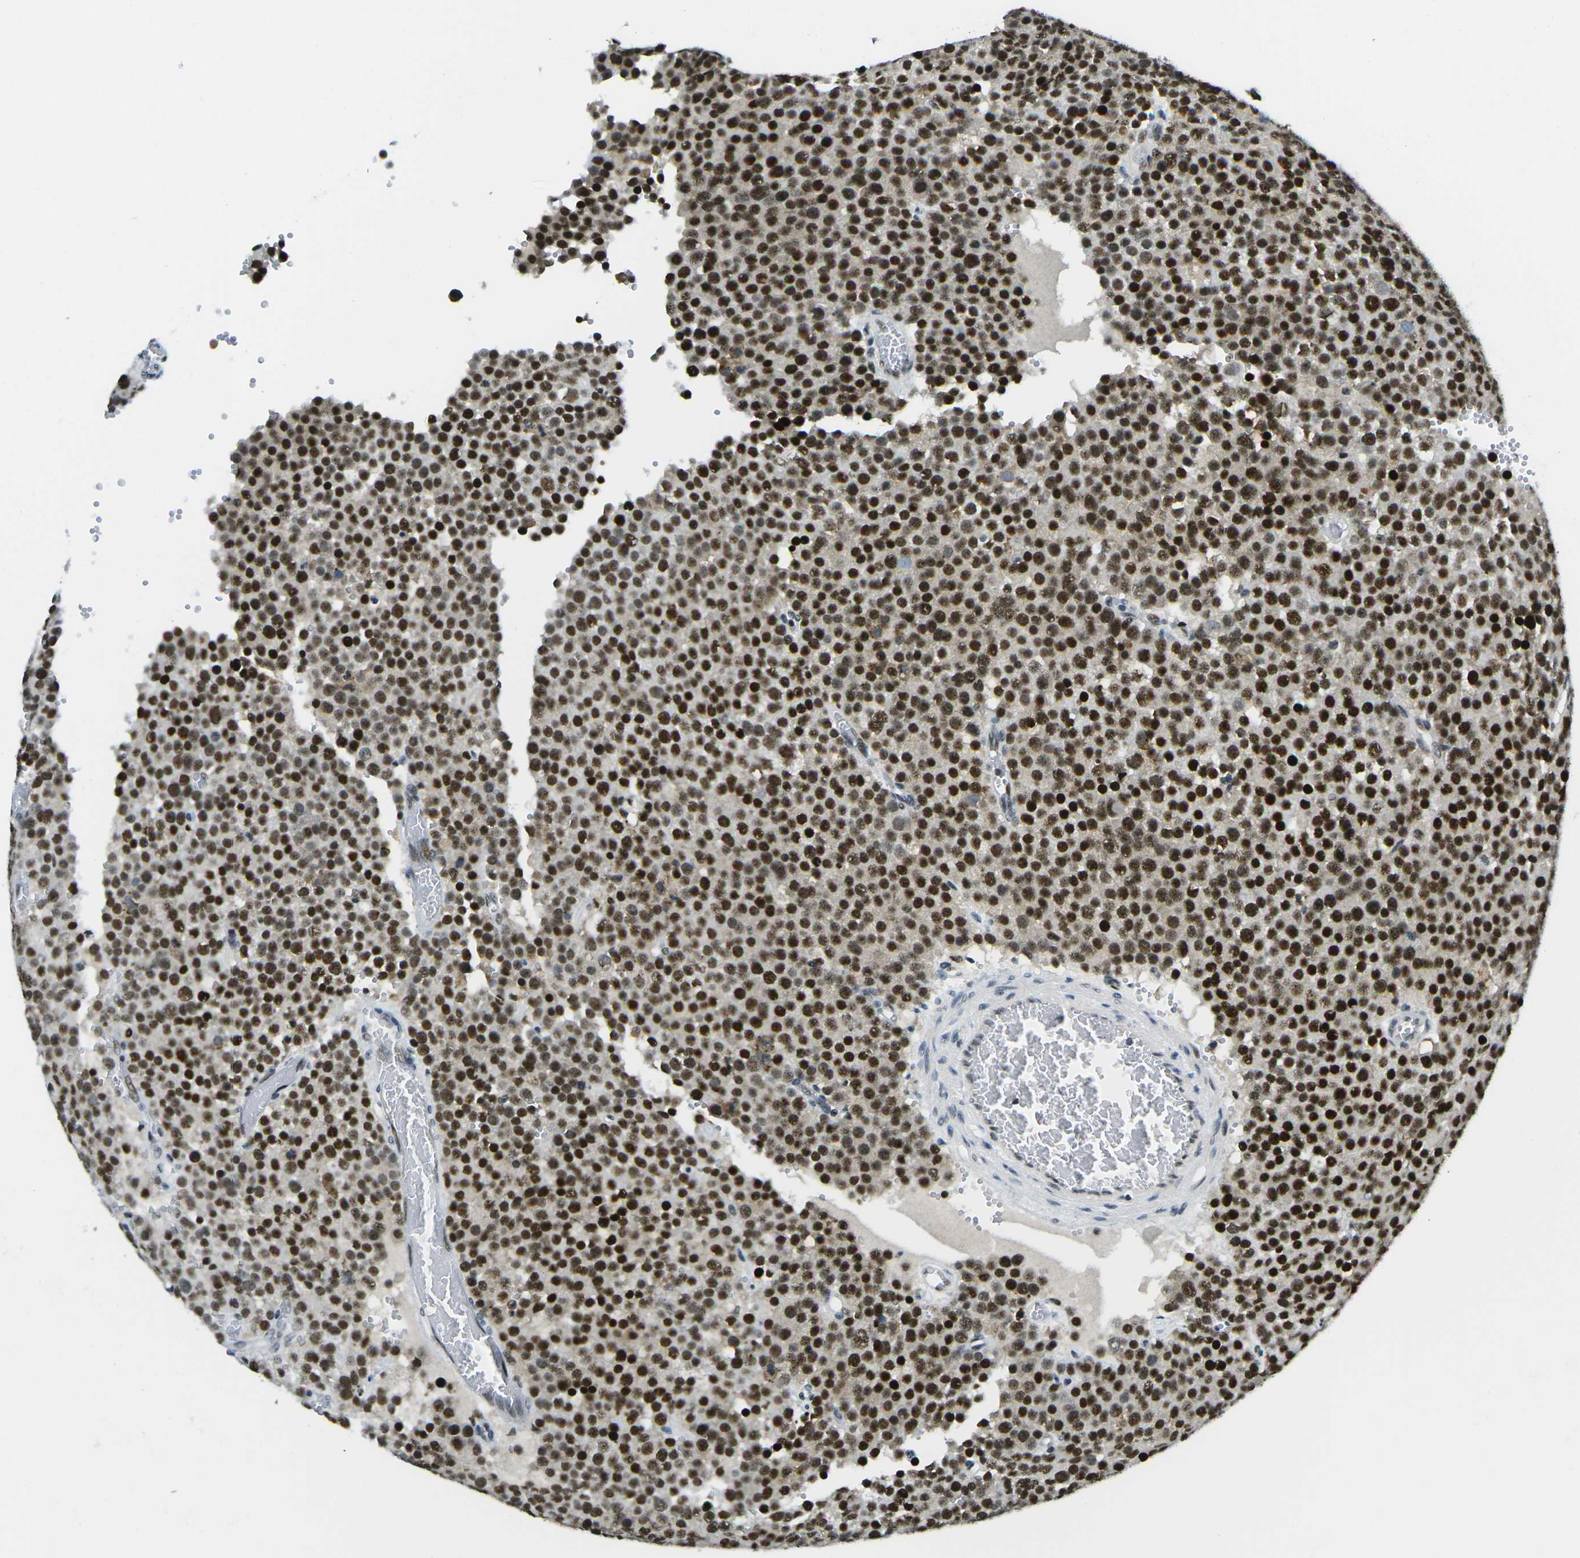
{"staining": {"intensity": "strong", "quantity": ">75%", "location": "nuclear"}, "tissue": "testis cancer", "cell_type": "Tumor cells", "image_type": "cancer", "snomed": [{"axis": "morphology", "description": "Normal tissue, NOS"}, {"axis": "morphology", "description": "Seminoma, NOS"}, {"axis": "topography", "description": "Testis"}], "caption": "Immunohistochemistry (IHC) (DAB) staining of testis seminoma exhibits strong nuclear protein positivity in about >75% of tumor cells. (DAB (3,3'-diaminobenzidine) = brown stain, brightfield microscopy at high magnification).", "gene": "PRPF8", "patient": {"sex": "male", "age": 71}}